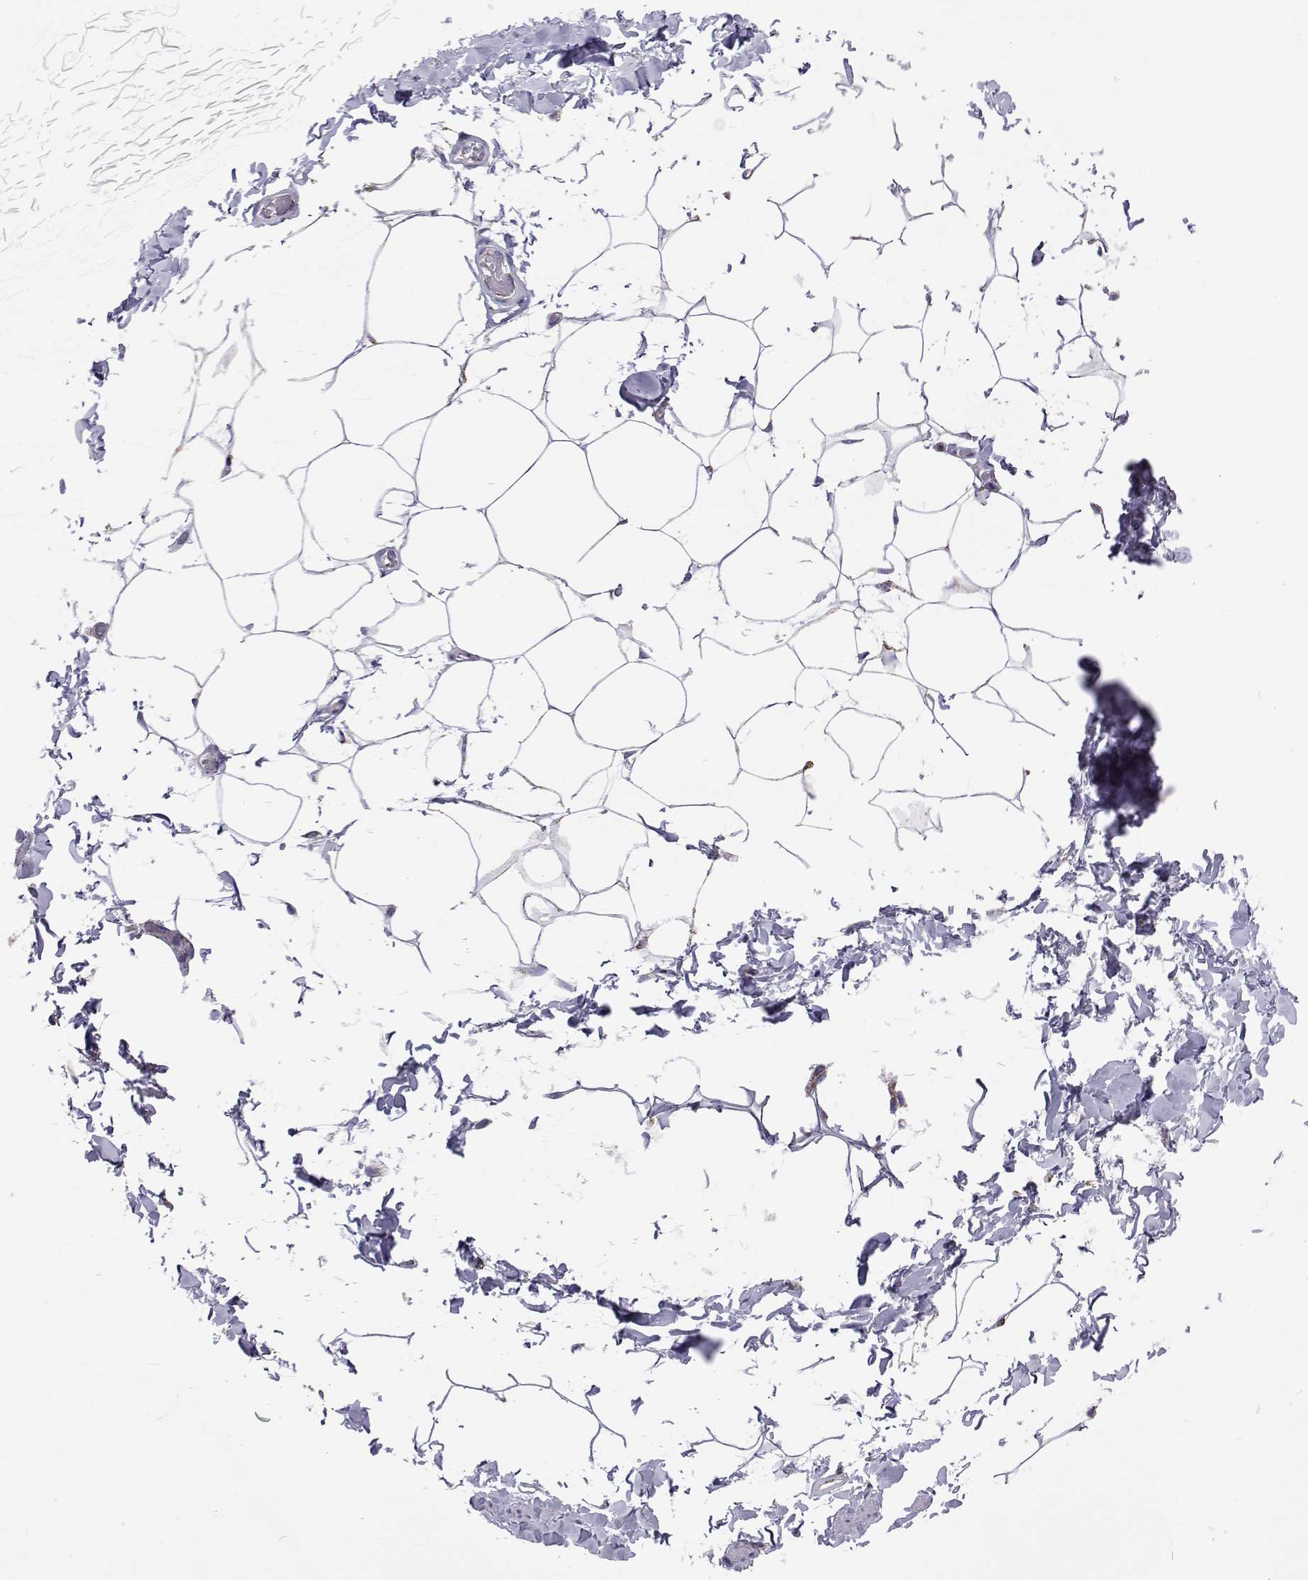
{"staining": {"intensity": "moderate", "quantity": "<25%", "location": "cytoplasmic/membranous"}, "tissue": "adipose tissue", "cell_type": "Adipocytes", "image_type": "normal", "snomed": [{"axis": "morphology", "description": "Normal tissue, NOS"}, {"axis": "topography", "description": "Soft tissue"}, {"axis": "topography", "description": "Adipose tissue"}, {"axis": "topography", "description": "Vascular tissue"}, {"axis": "topography", "description": "Peripheral nerve tissue"}], "caption": "This micrograph shows unremarkable adipose tissue stained with immunohistochemistry (IHC) to label a protein in brown. The cytoplasmic/membranous of adipocytes show moderate positivity for the protein. Nuclei are counter-stained blue.", "gene": "MCCC2", "patient": {"sex": "male", "age": 29}}